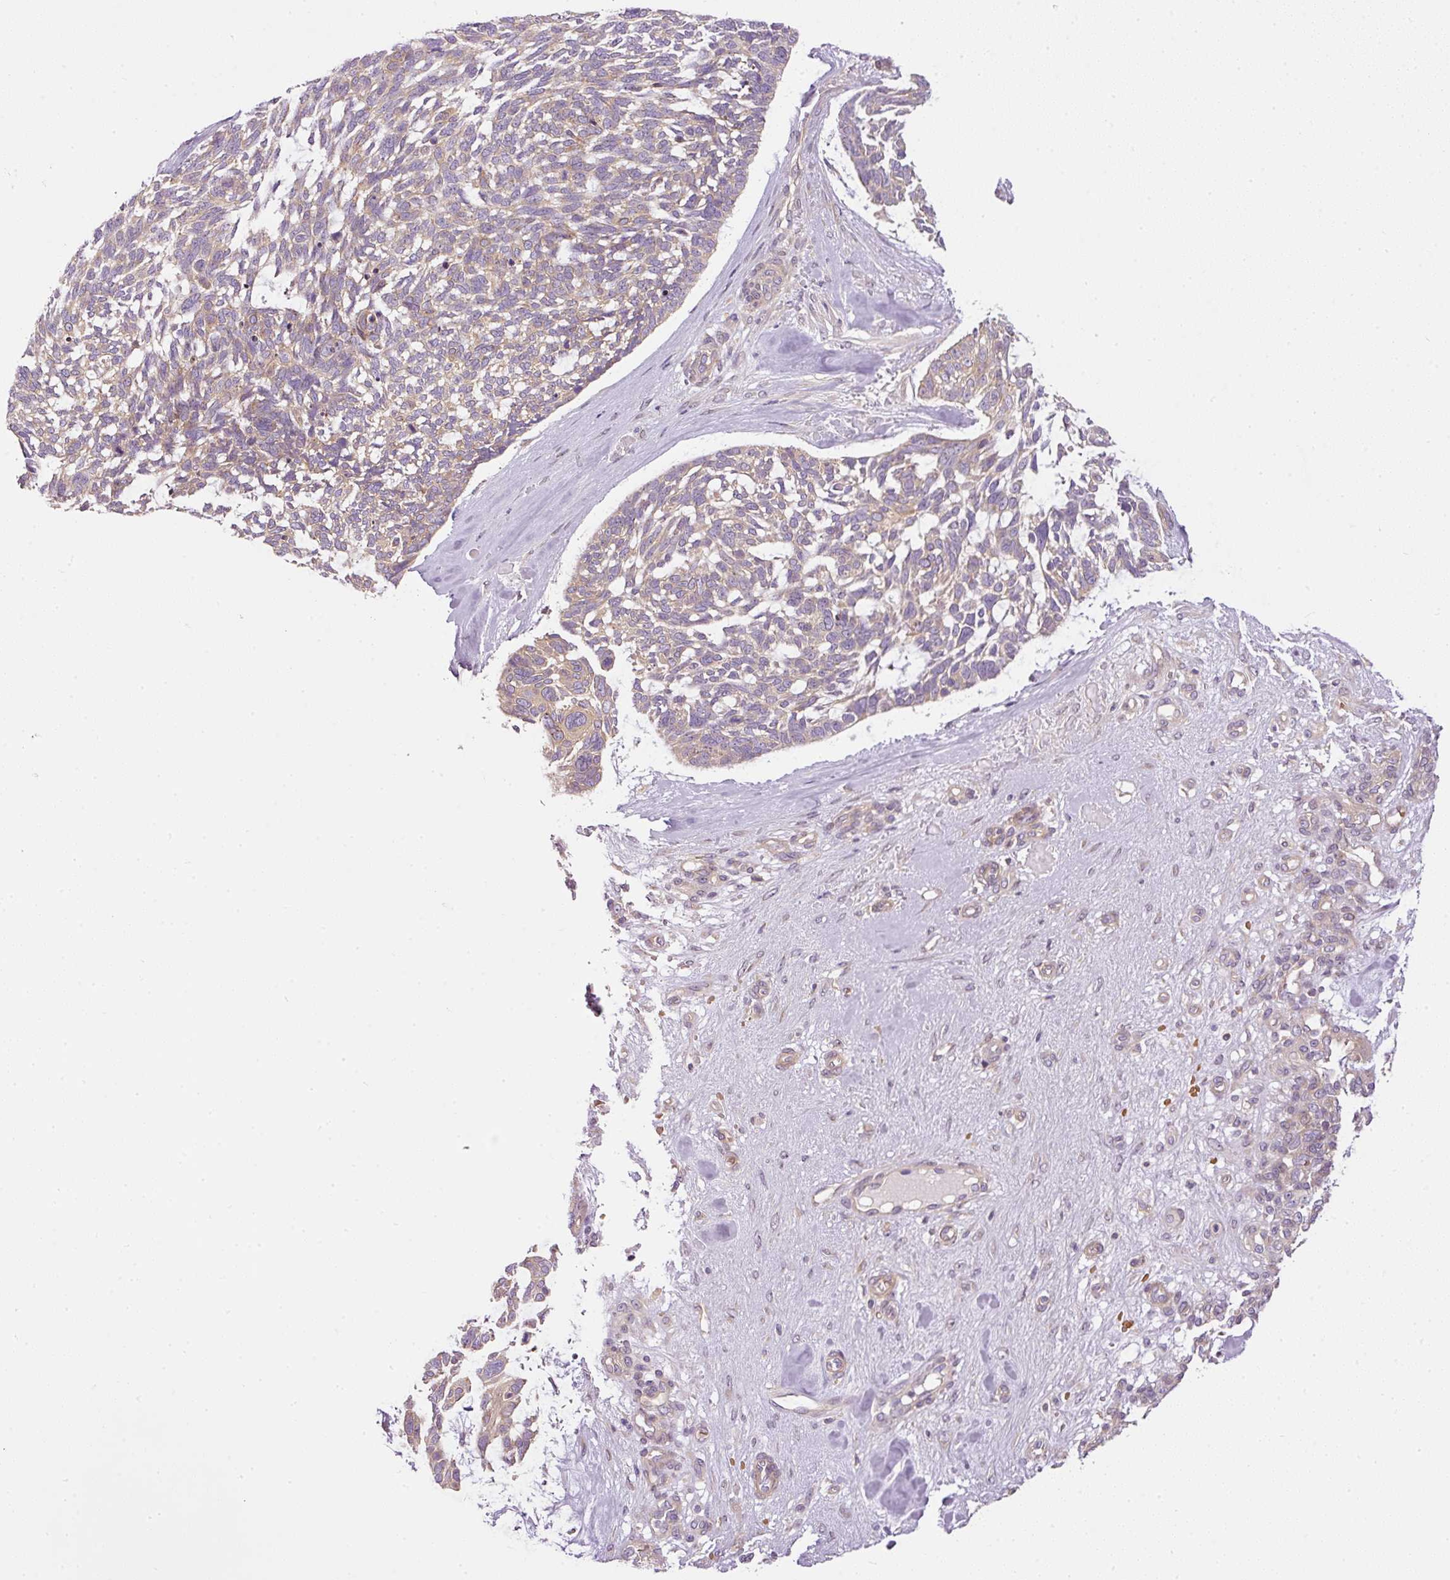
{"staining": {"intensity": "weak", "quantity": "<25%", "location": "cytoplasmic/membranous"}, "tissue": "skin cancer", "cell_type": "Tumor cells", "image_type": "cancer", "snomed": [{"axis": "morphology", "description": "Basal cell carcinoma"}, {"axis": "topography", "description": "Skin"}], "caption": "Protein analysis of skin basal cell carcinoma shows no significant positivity in tumor cells. (DAB immunohistochemistry (IHC), high magnification).", "gene": "TBC1D2B", "patient": {"sex": "male", "age": 88}}